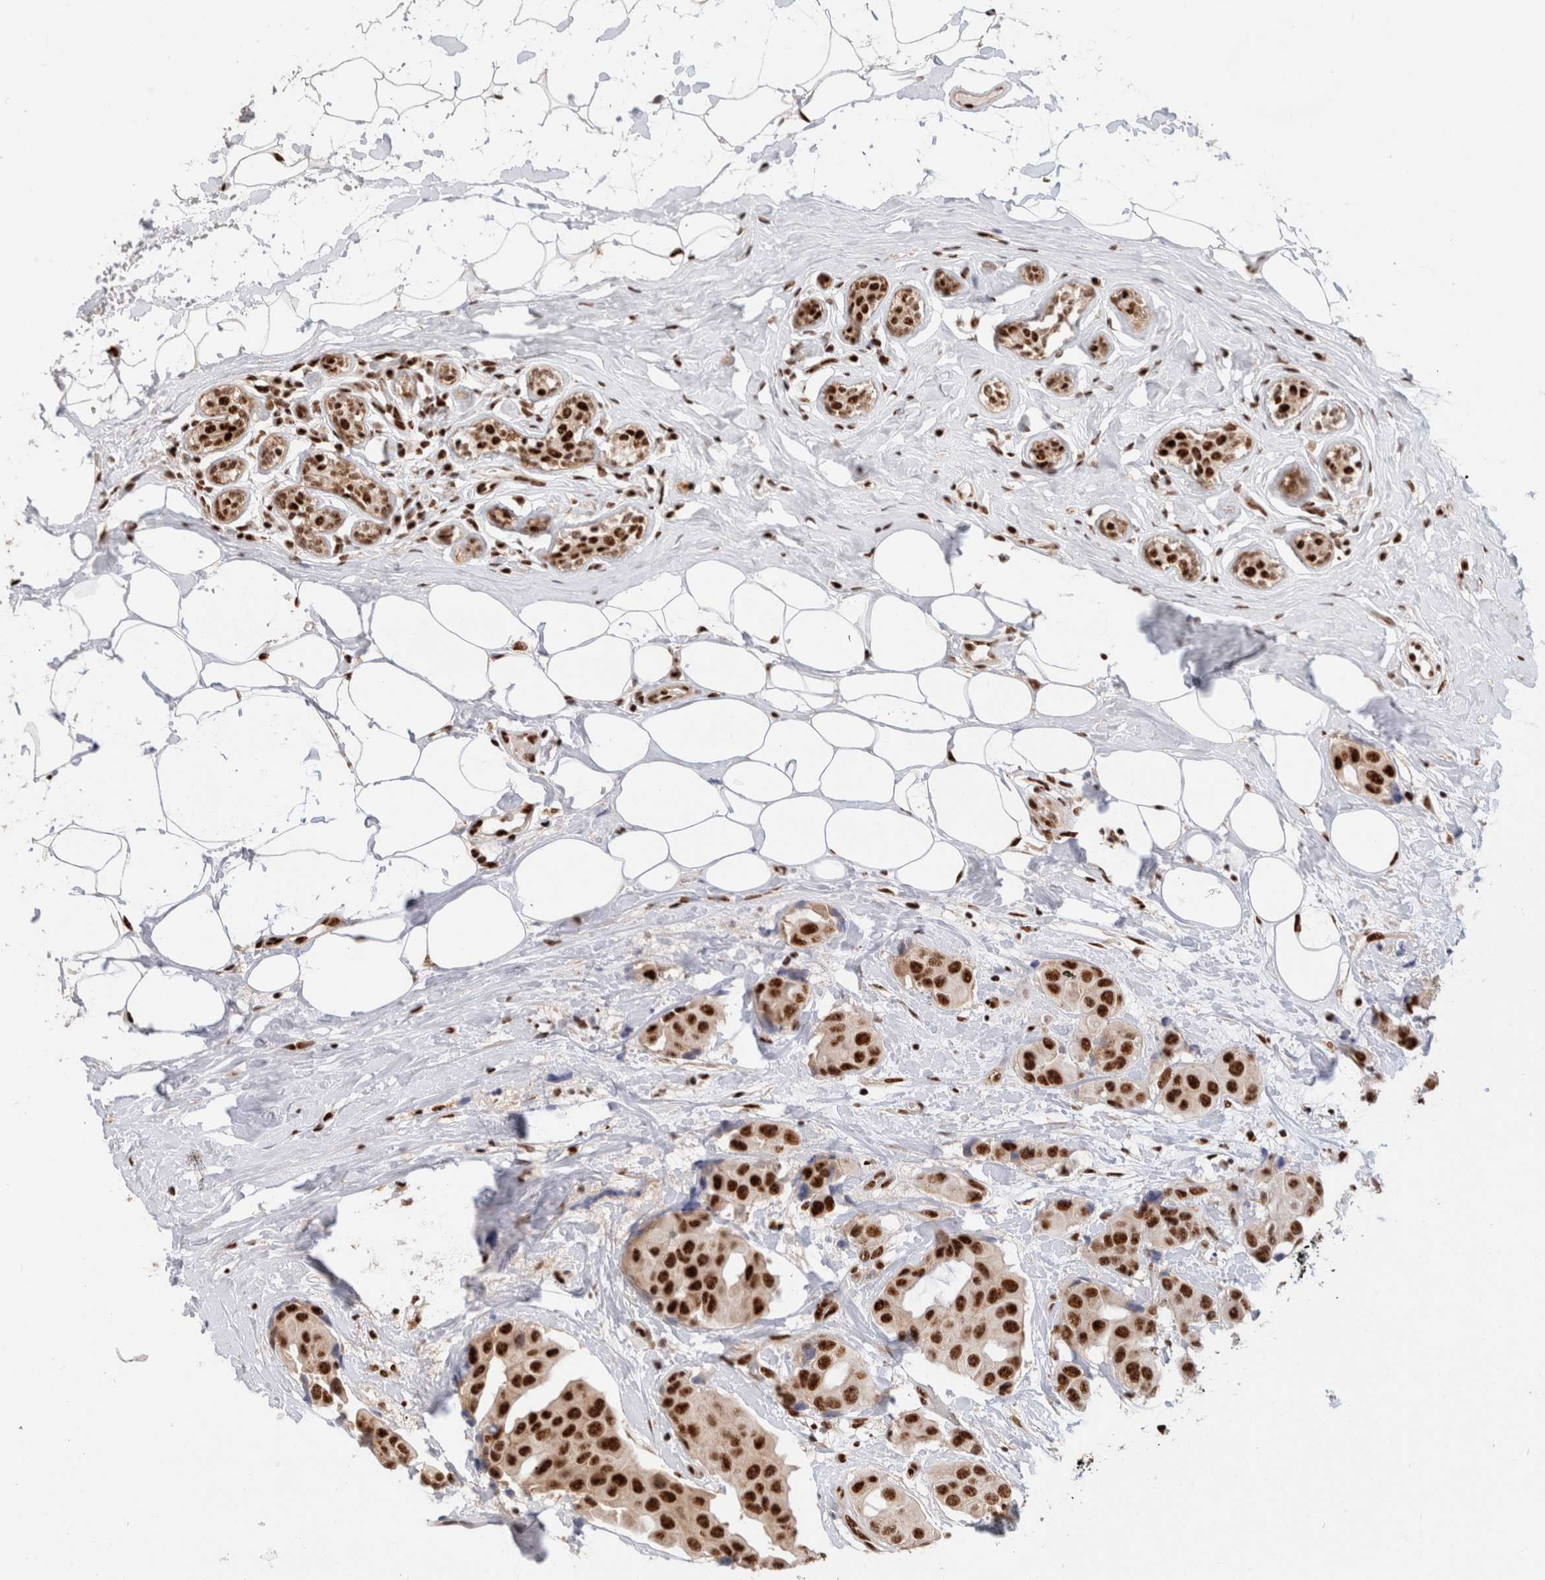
{"staining": {"intensity": "strong", "quantity": ">75%", "location": "nuclear"}, "tissue": "breast cancer", "cell_type": "Tumor cells", "image_type": "cancer", "snomed": [{"axis": "morphology", "description": "Normal tissue, NOS"}, {"axis": "morphology", "description": "Duct carcinoma"}, {"axis": "topography", "description": "Breast"}], "caption": "Tumor cells show high levels of strong nuclear staining in about >75% of cells in human breast infiltrating ductal carcinoma. Using DAB (brown) and hematoxylin (blue) stains, captured at high magnification using brightfield microscopy.", "gene": "ID3", "patient": {"sex": "female", "age": 39}}